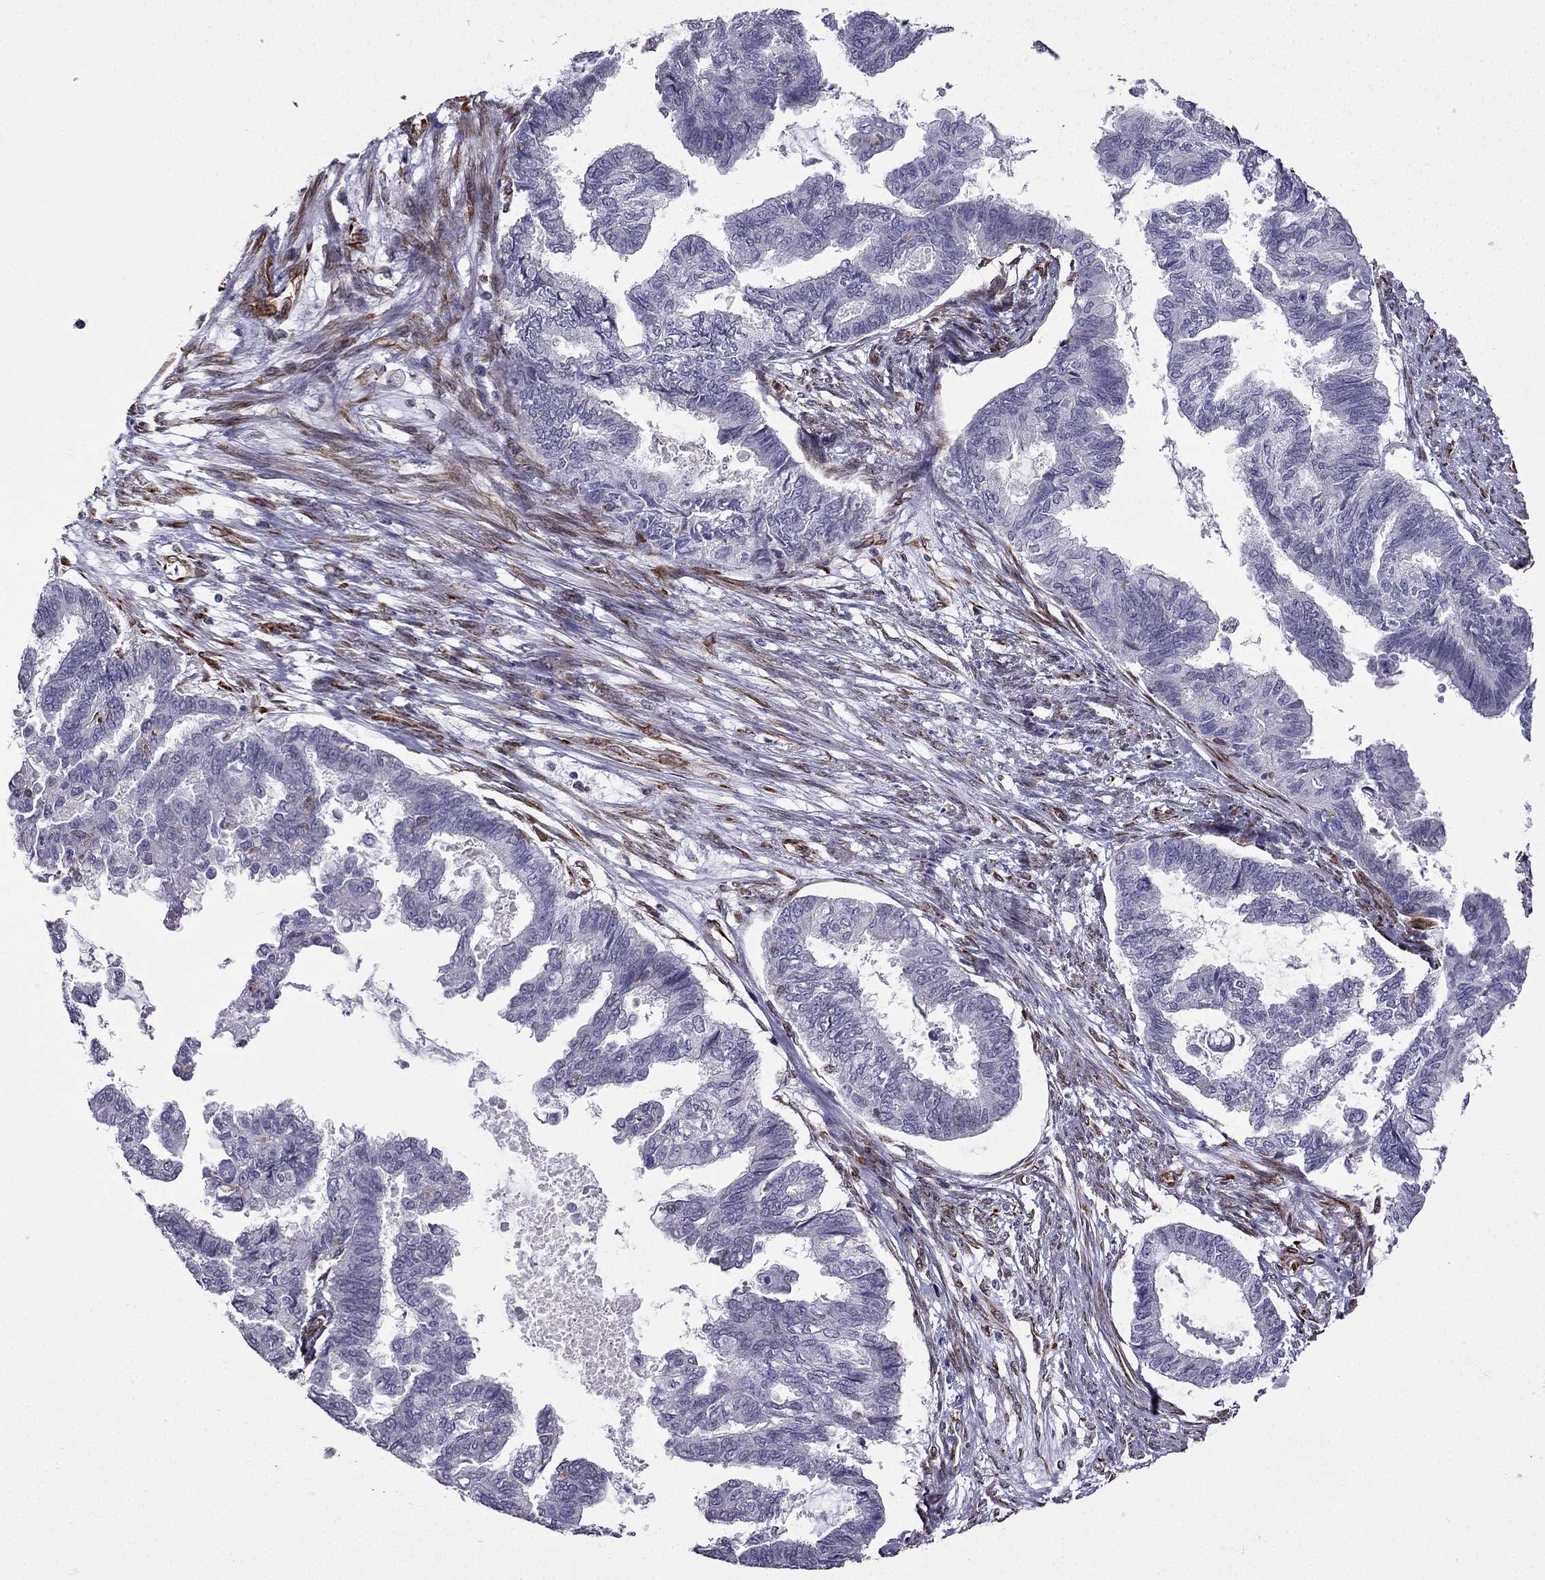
{"staining": {"intensity": "negative", "quantity": "none", "location": "none"}, "tissue": "endometrial cancer", "cell_type": "Tumor cells", "image_type": "cancer", "snomed": [{"axis": "morphology", "description": "Adenocarcinoma, NOS"}, {"axis": "topography", "description": "Endometrium"}], "caption": "A photomicrograph of endometrial cancer (adenocarcinoma) stained for a protein shows no brown staining in tumor cells. (Stains: DAB IHC with hematoxylin counter stain, Microscopy: brightfield microscopy at high magnification).", "gene": "IKBIP", "patient": {"sex": "female", "age": 86}}